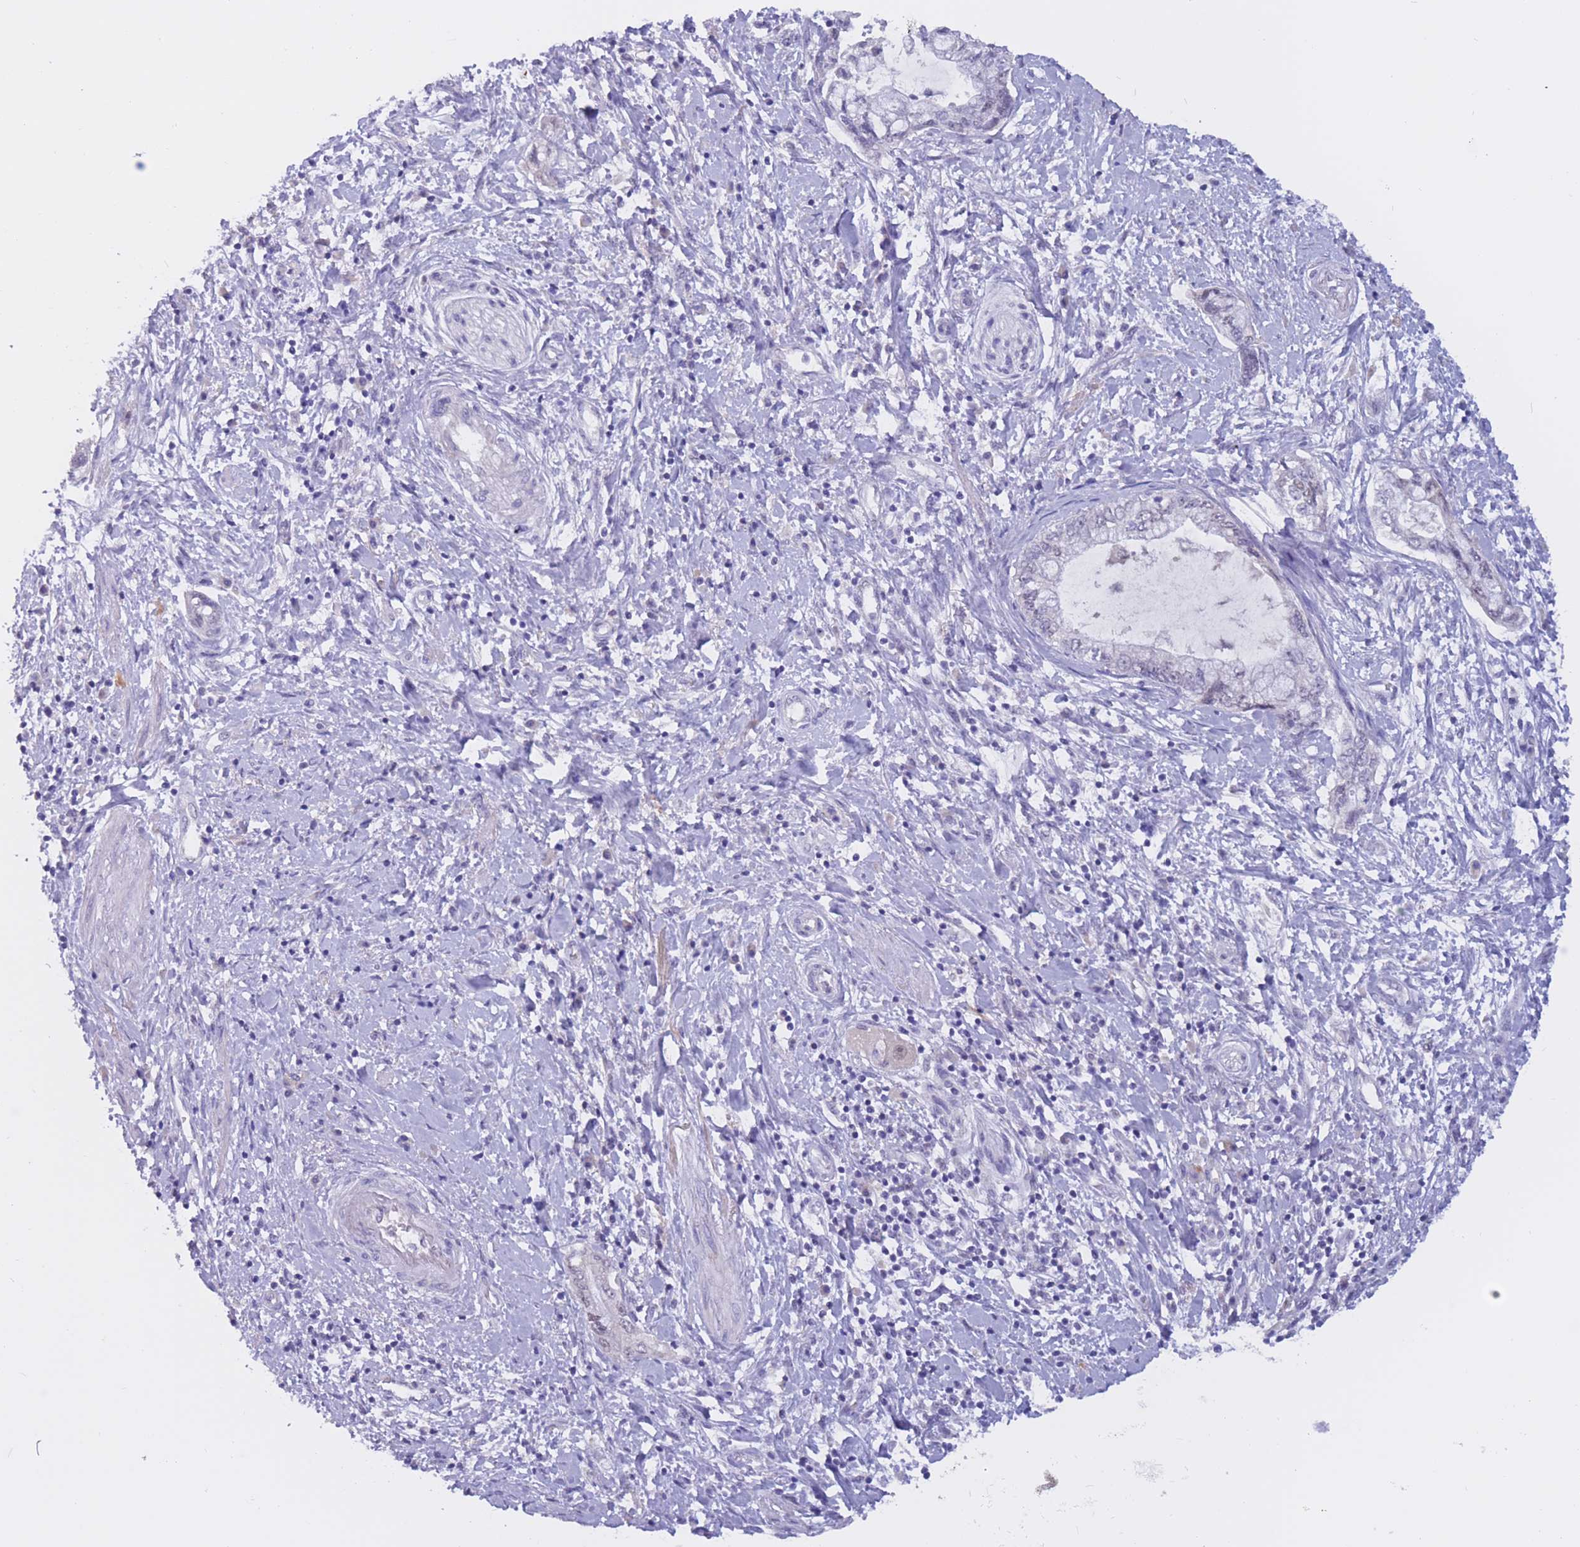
{"staining": {"intensity": "negative", "quantity": "none", "location": "none"}, "tissue": "pancreatic cancer", "cell_type": "Tumor cells", "image_type": "cancer", "snomed": [{"axis": "morphology", "description": "Adenocarcinoma, NOS"}, {"axis": "topography", "description": "Pancreas"}], "caption": "The micrograph demonstrates no significant expression in tumor cells of adenocarcinoma (pancreatic).", "gene": "BOP1", "patient": {"sex": "female", "age": 73}}